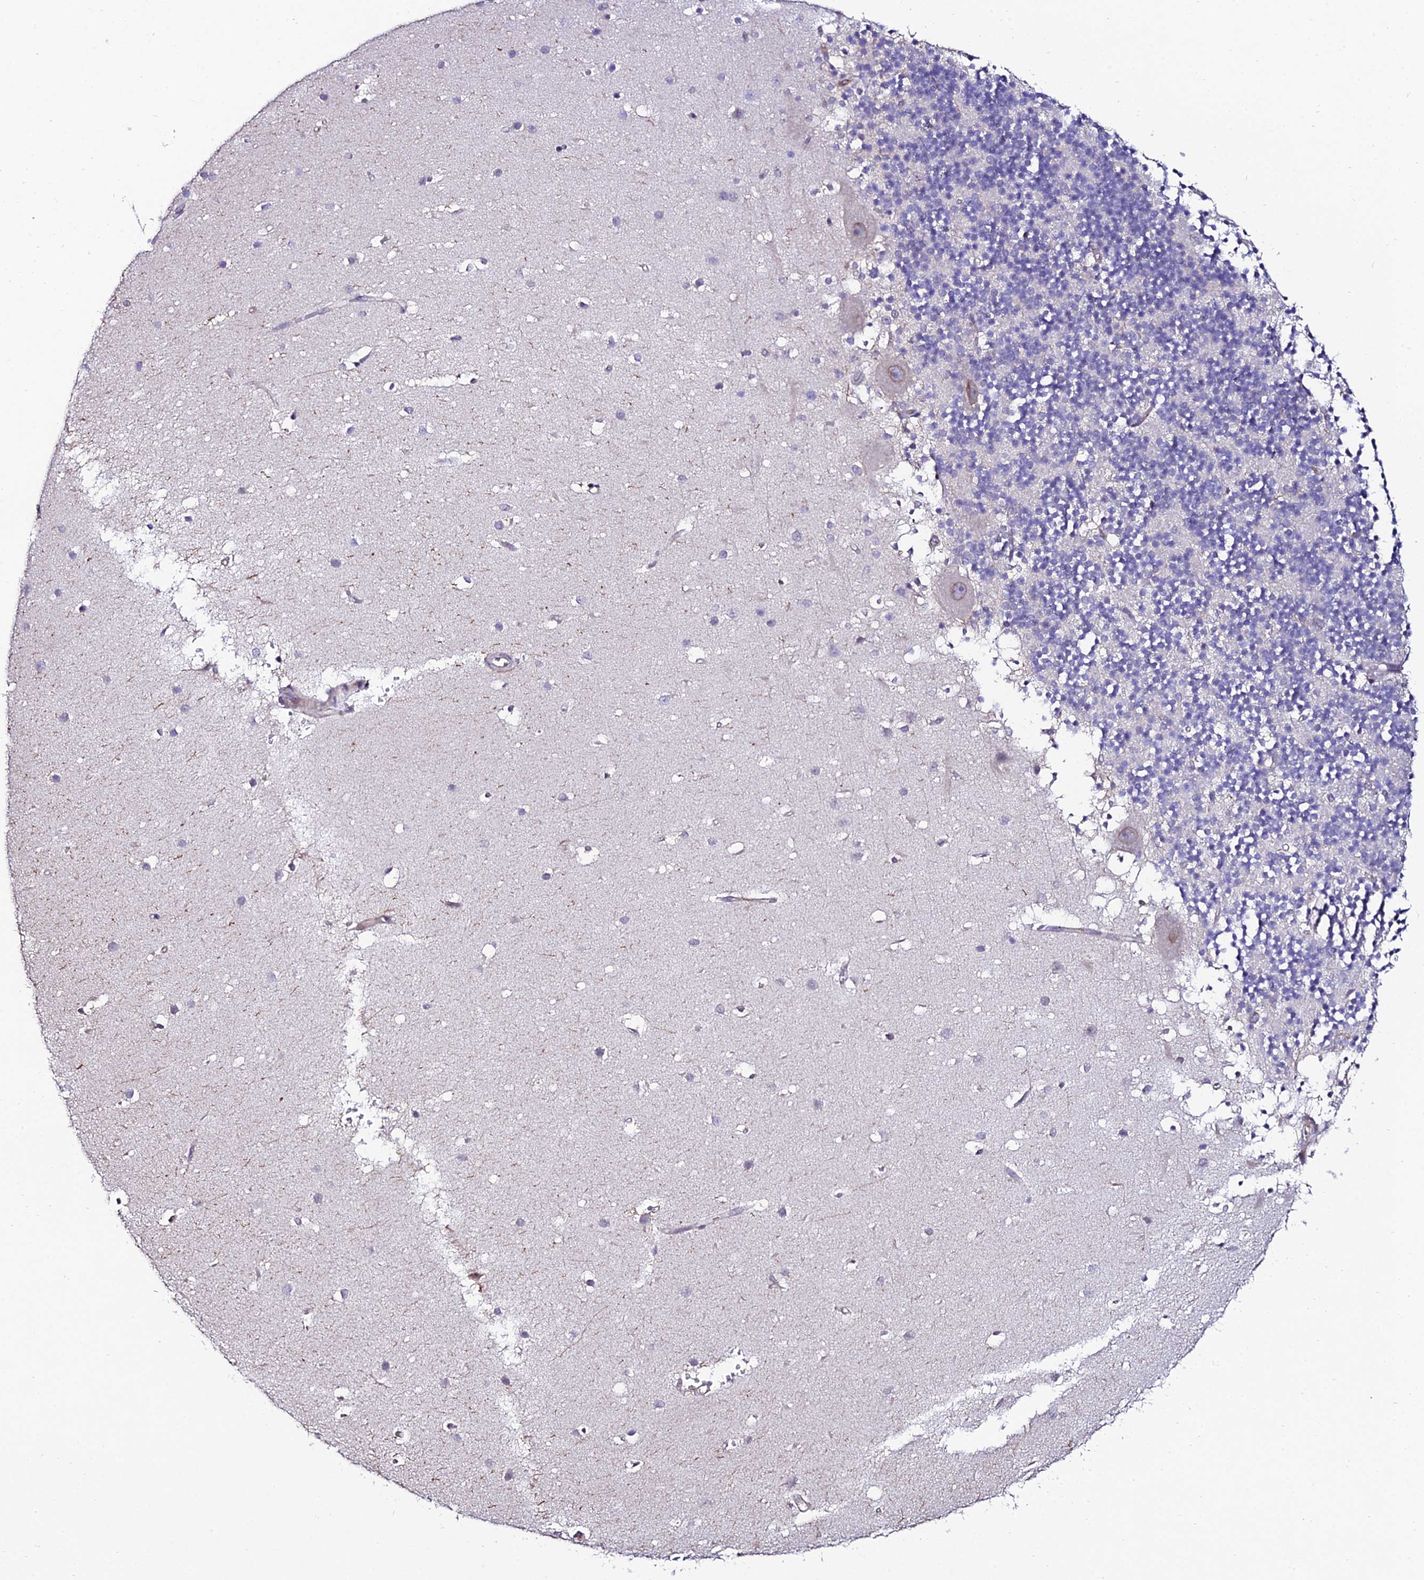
{"staining": {"intensity": "negative", "quantity": "none", "location": "none"}, "tissue": "cerebellum", "cell_type": "Cells in granular layer", "image_type": "normal", "snomed": [{"axis": "morphology", "description": "Normal tissue, NOS"}, {"axis": "topography", "description": "Cerebellum"}], "caption": "The image demonstrates no significant positivity in cells in granular layer of cerebellum.", "gene": "DDX19A", "patient": {"sex": "male", "age": 54}}